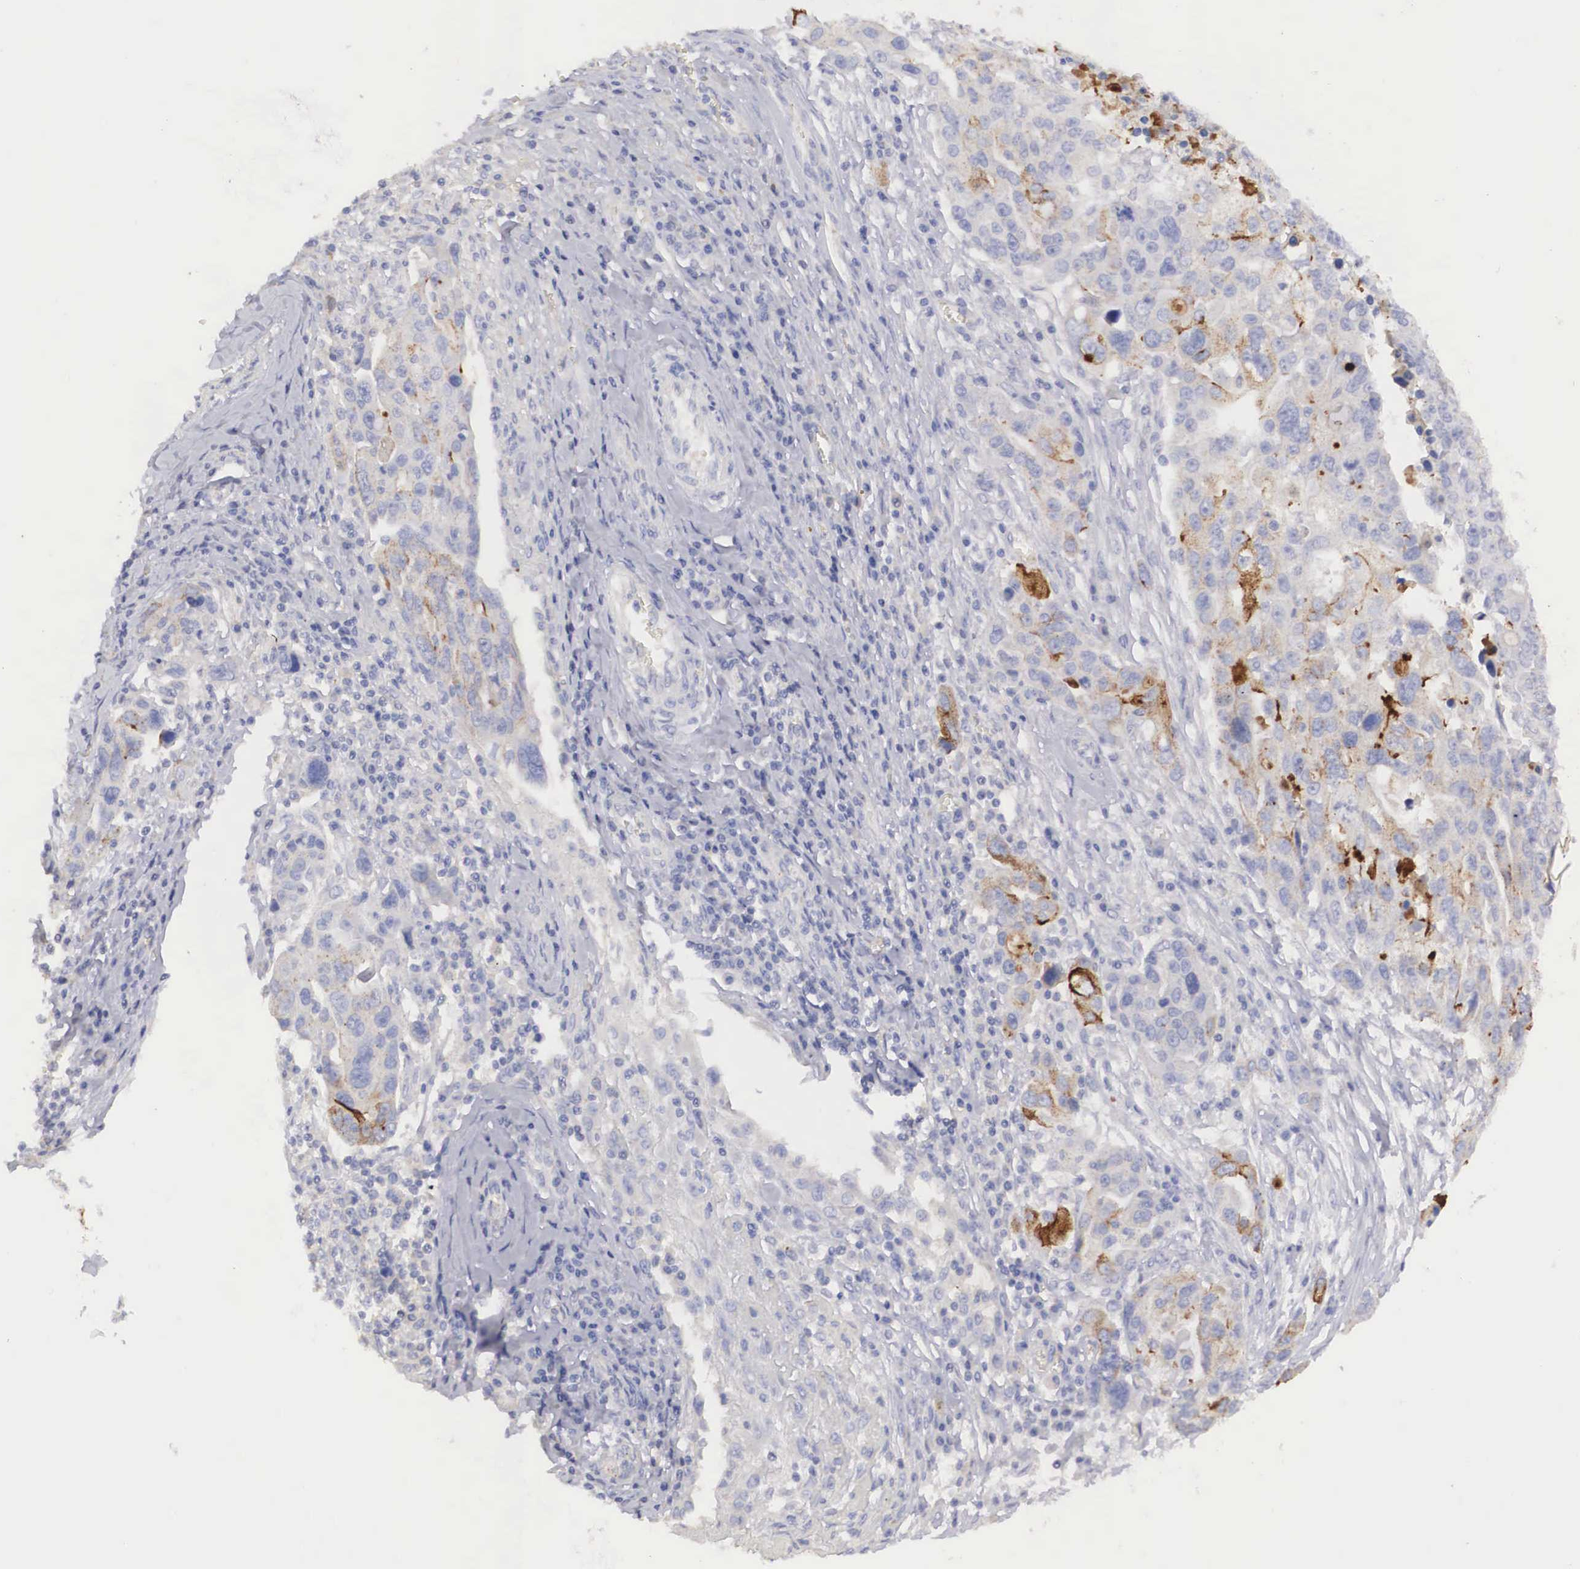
{"staining": {"intensity": "moderate", "quantity": "<25%", "location": "cytoplasmic/membranous"}, "tissue": "ovarian cancer", "cell_type": "Tumor cells", "image_type": "cancer", "snomed": [{"axis": "morphology", "description": "Carcinoma, endometroid"}, {"axis": "topography", "description": "Ovary"}], "caption": "DAB (3,3'-diaminobenzidine) immunohistochemical staining of human ovarian endometroid carcinoma reveals moderate cytoplasmic/membranous protein staining in about <25% of tumor cells. The staining was performed using DAB (3,3'-diaminobenzidine) to visualize the protein expression in brown, while the nuclei were stained in blue with hematoxylin (Magnification: 20x).", "gene": "CLU", "patient": {"sex": "female", "age": 75}}